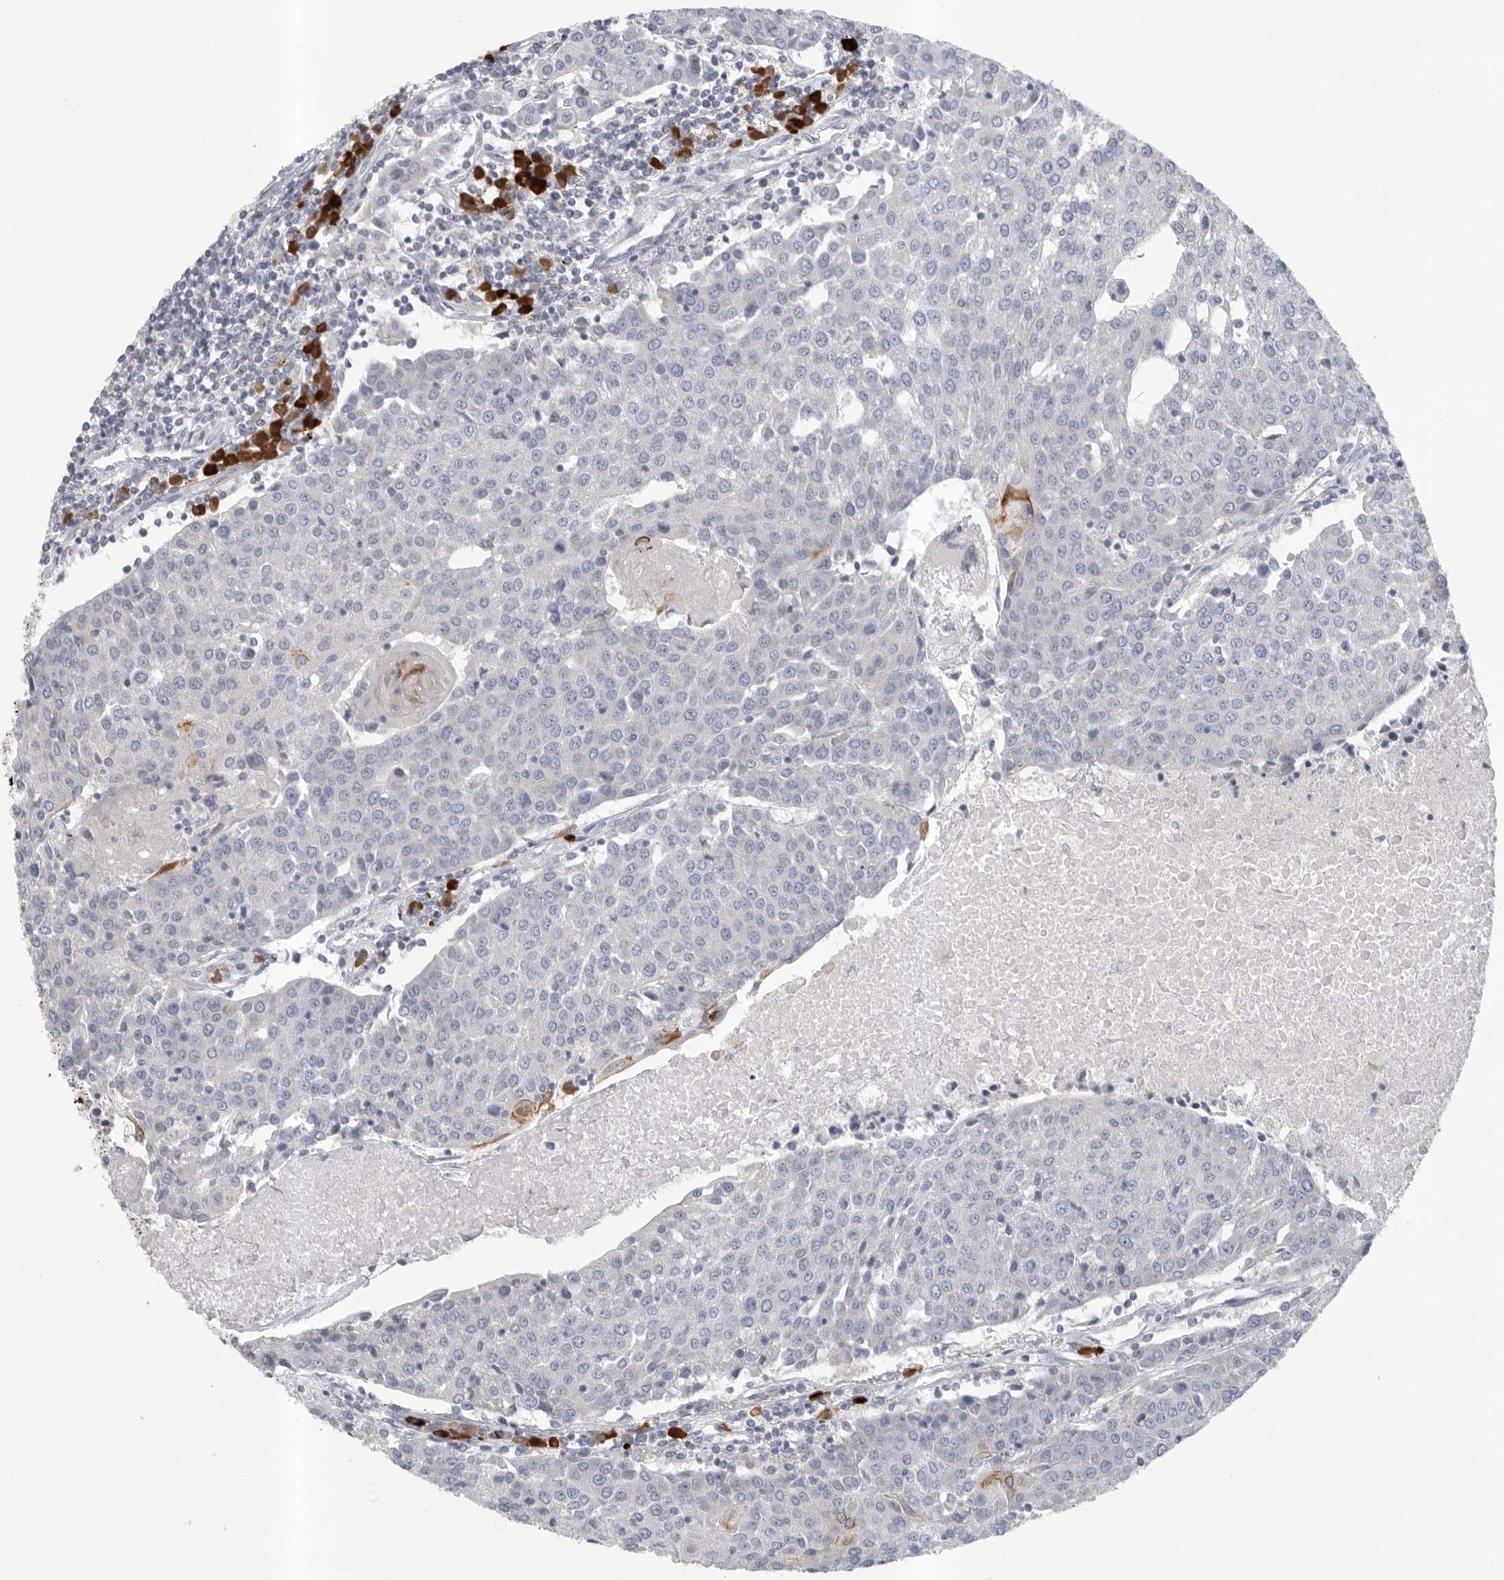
{"staining": {"intensity": "negative", "quantity": "none", "location": "none"}, "tissue": "urothelial cancer", "cell_type": "Tumor cells", "image_type": "cancer", "snomed": [{"axis": "morphology", "description": "Urothelial carcinoma, High grade"}, {"axis": "topography", "description": "Urinary bladder"}], "caption": "An immunohistochemistry photomicrograph of high-grade urothelial carcinoma is shown. There is no staining in tumor cells of high-grade urothelial carcinoma. (Brightfield microscopy of DAB (3,3'-diaminobenzidine) immunohistochemistry at high magnification).", "gene": "TMEM69", "patient": {"sex": "female", "age": 85}}